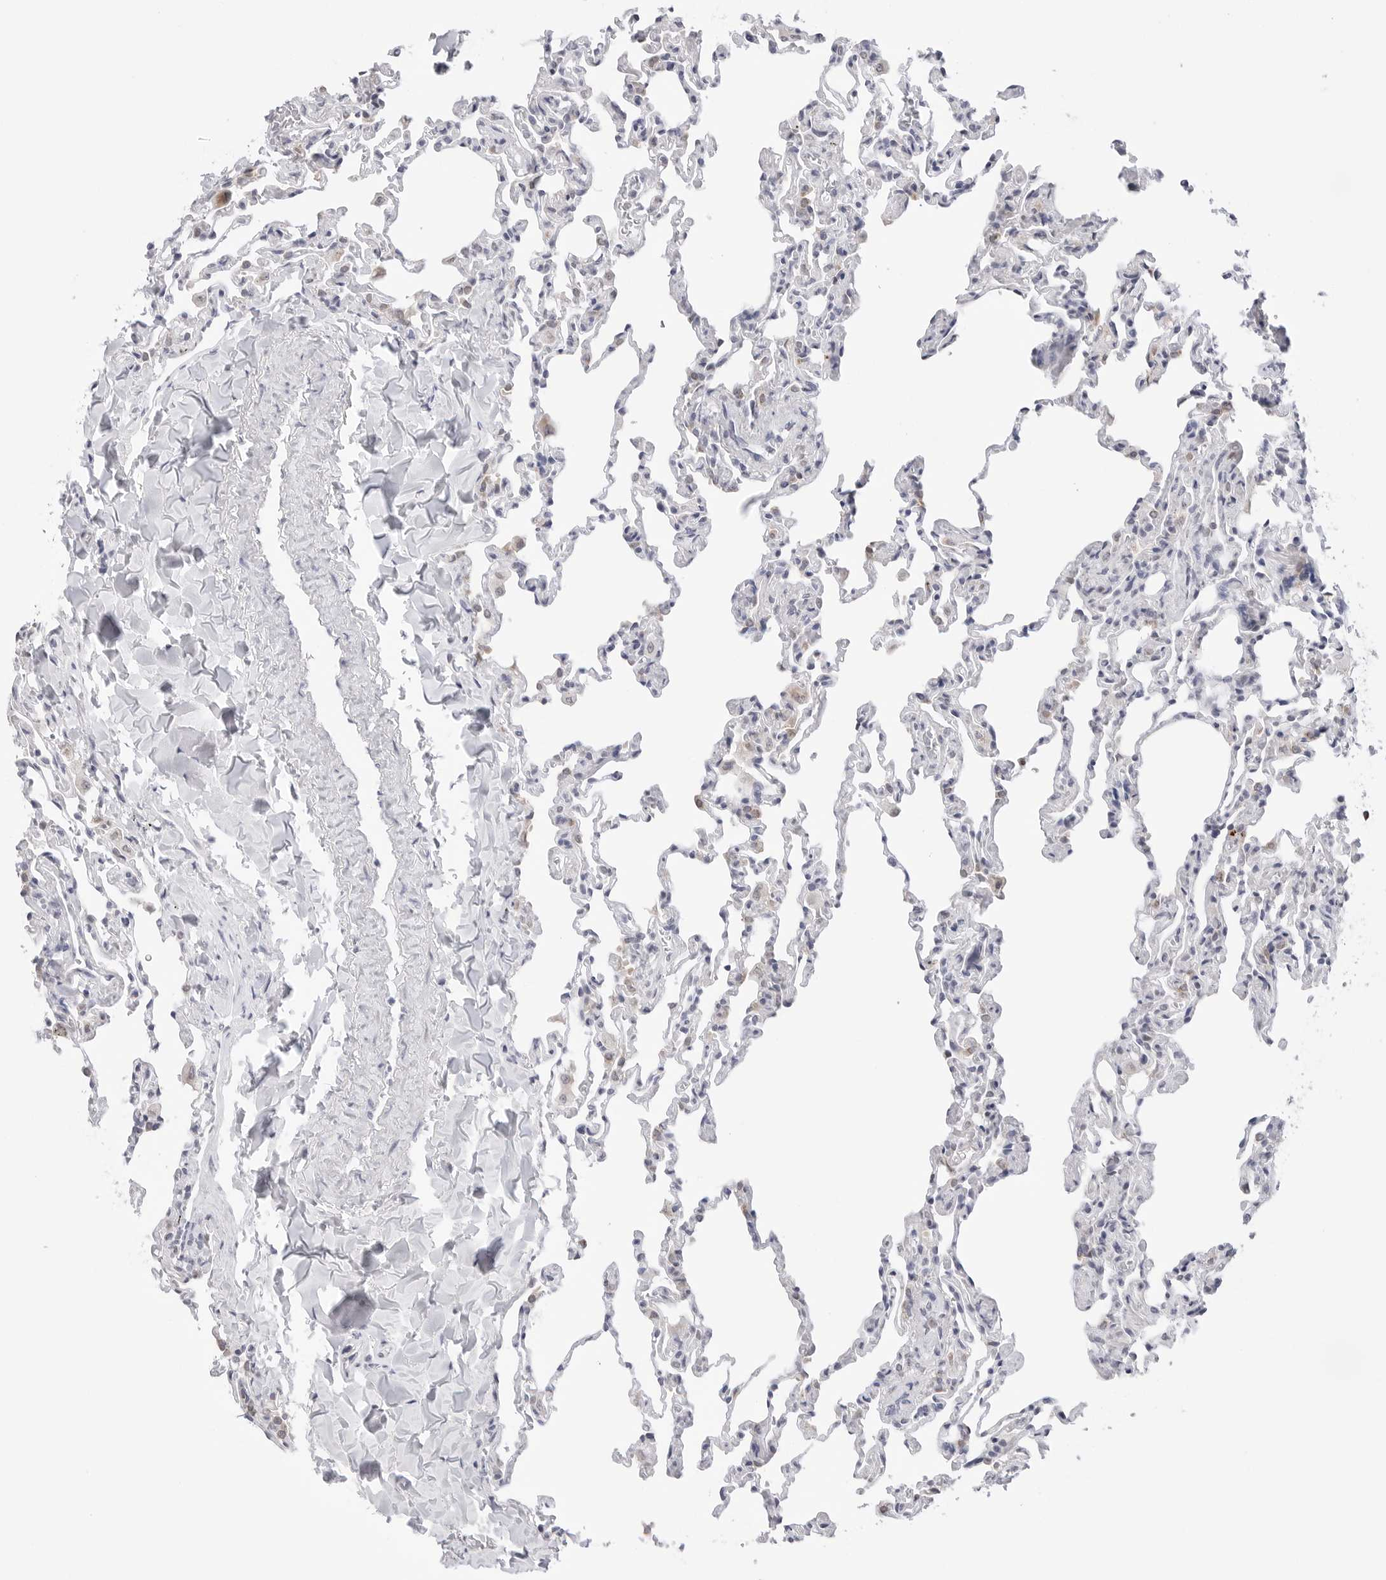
{"staining": {"intensity": "weak", "quantity": "<25%", "location": "cytoplasmic/membranous"}, "tissue": "lung", "cell_type": "Alveolar cells", "image_type": "normal", "snomed": [{"axis": "morphology", "description": "Normal tissue, NOS"}, {"axis": "topography", "description": "Lung"}], "caption": "Immunohistochemistry (IHC) of normal lung demonstrates no positivity in alveolar cells. (DAB immunohistochemistry visualized using brightfield microscopy, high magnification).", "gene": "RPN1", "patient": {"sex": "male", "age": 20}}